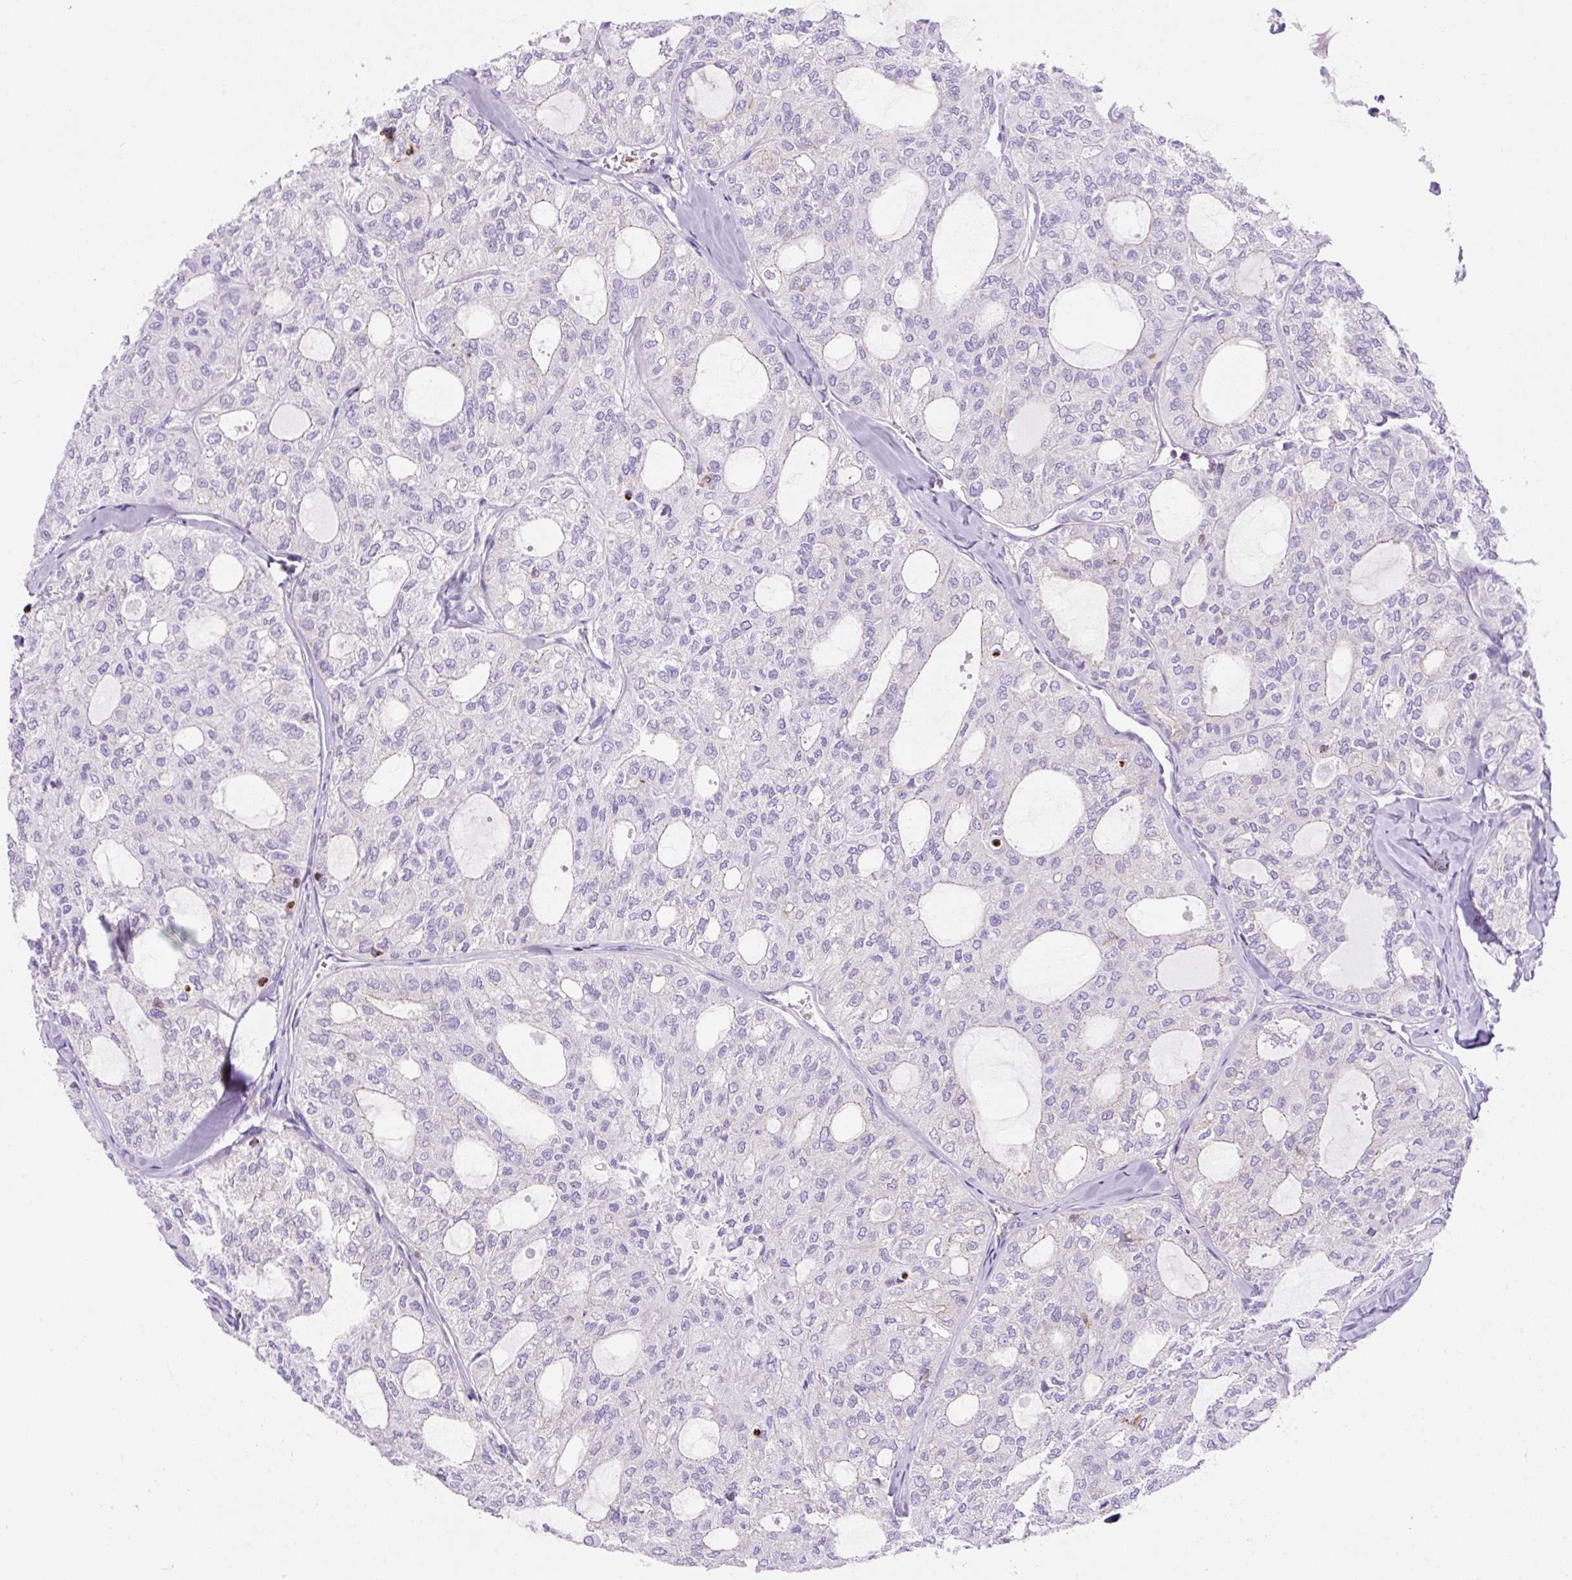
{"staining": {"intensity": "negative", "quantity": "none", "location": "none"}, "tissue": "thyroid cancer", "cell_type": "Tumor cells", "image_type": "cancer", "snomed": [{"axis": "morphology", "description": "Follicular adenoma carcinoma, NOS"}, {"axis": "topography", "description": "Thyroid gland"}], "caption": "IHC of human thyroid follicular adenoma carcinoma shows no positivity in tumor cells. The staining was performed using DAB to visualize the protein expression in brown, while the nuclei were stained in blue with hematoxylin (Magnification: 20x).", "gene": "DNM2", "patient": {"sex": "male", "age": 75}}